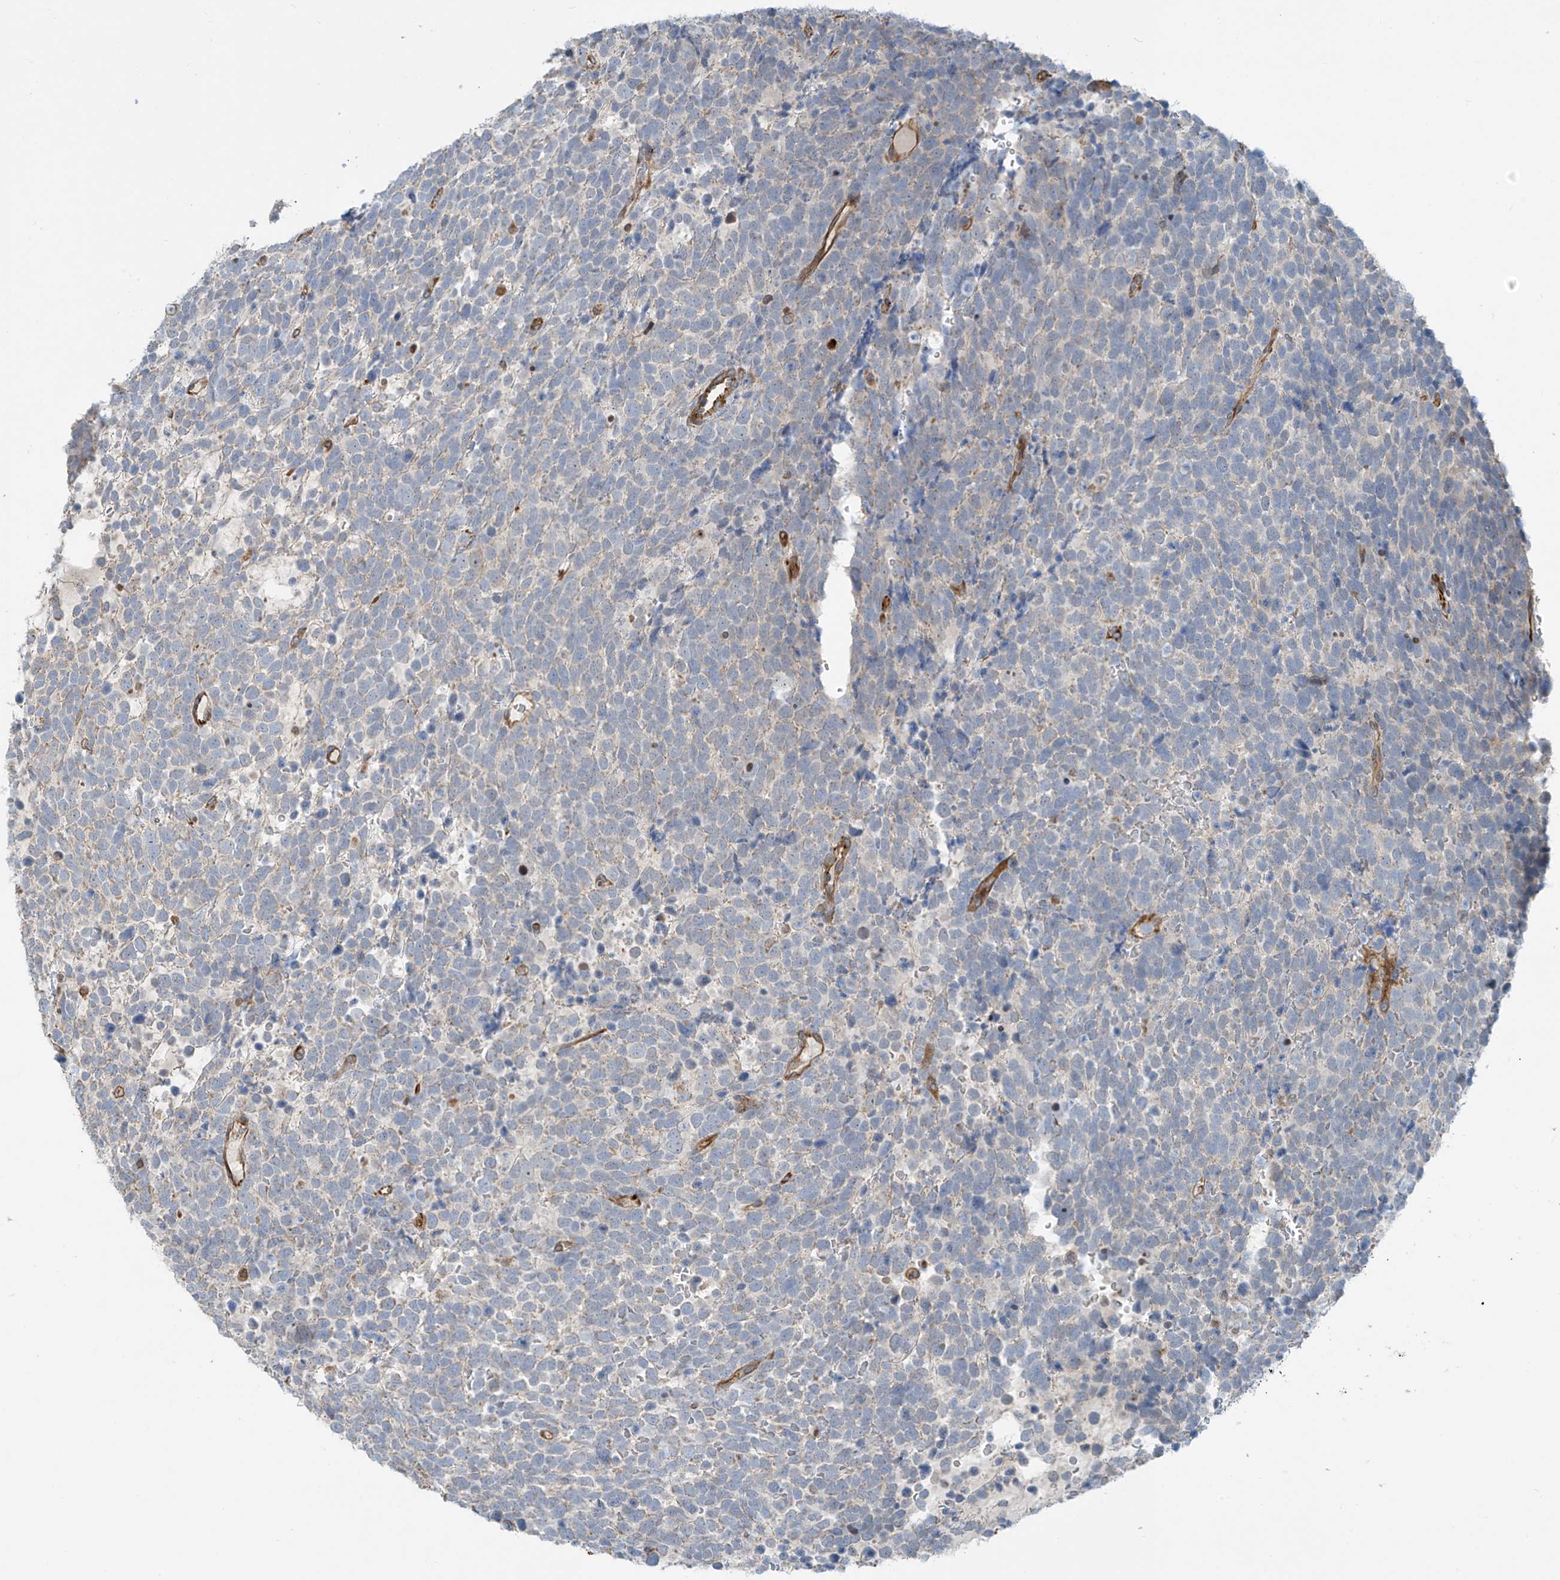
{"staining": {"intensity": "negative", "quantity": "none", "location": "none"}, "tissue": "urothelial cancer", "cell_type": "Tumor cells", "image_type": "cancer", "snomed": [{"axis": "morphology", "description": "Urothelial carcinoma, High grade"}, {"axis": "topography", "description": "Urinary bladder"}], "caption": "Protein analysis of high-grade urothelial carcinoma demonstrates no significant positivity in tumor cells.", "gene": "SH3BGRL3", "patient": {"sex": "female", "age": 82}}